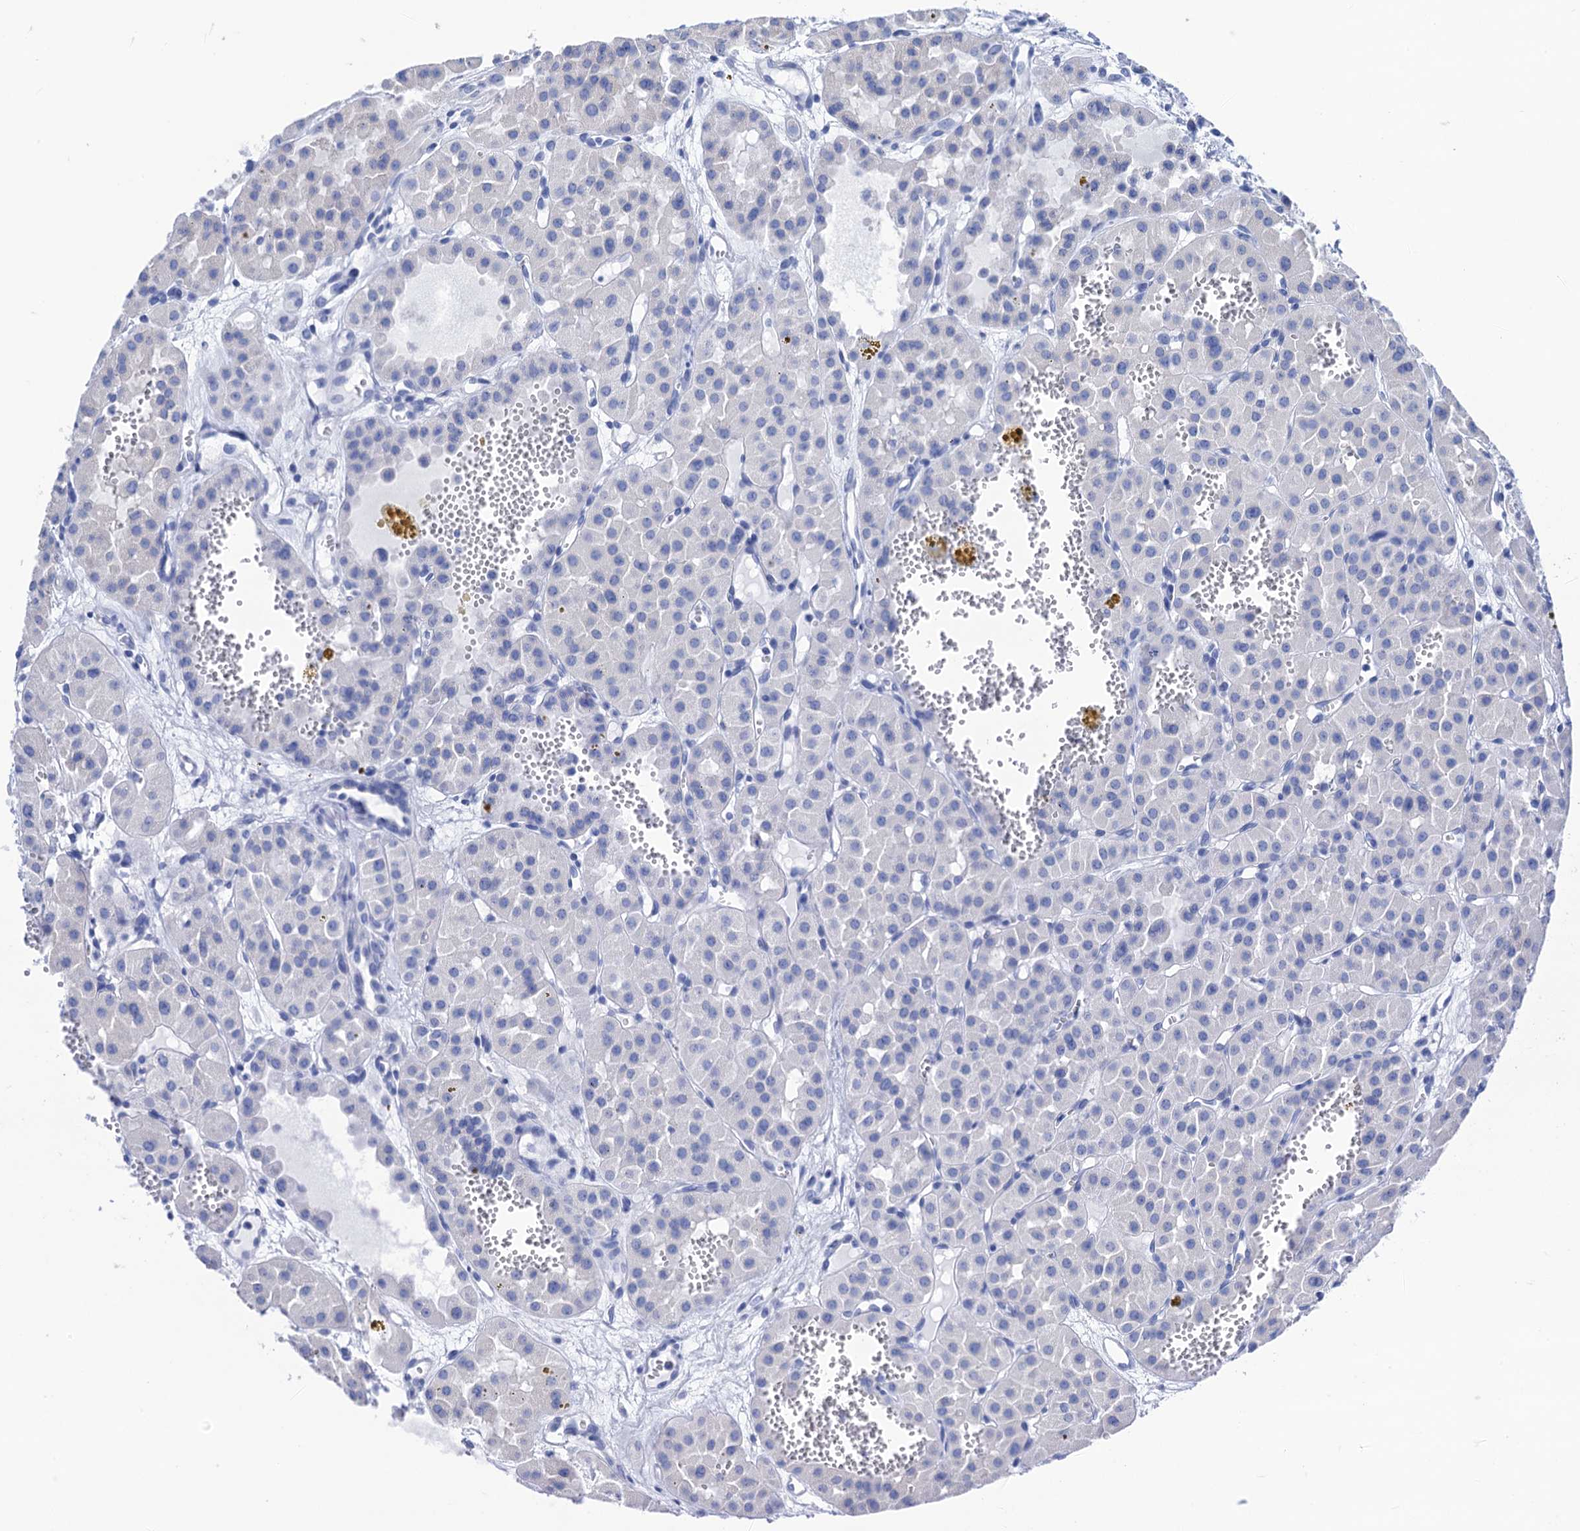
{"staining": {"intensity": "negative", "quantity": "none", "location": "none"}, "tissue": "renal cancer", "cell_type": "Tumor cells", "image_type": "cancer", "snomed": [{"axis": "morphology", "description": "Carcinoma, NOS"}, {"axis": "topography", "description": "Kidney"}], "caption": "Micrograph shows no protein staining in tumor cells of renal cancer (carcinoma) tissue. (Immunohistochemistry, brightfield microscopy, high magnification).", "gene": "CABYR", "patient": {"sex": "female", "age": 75}}